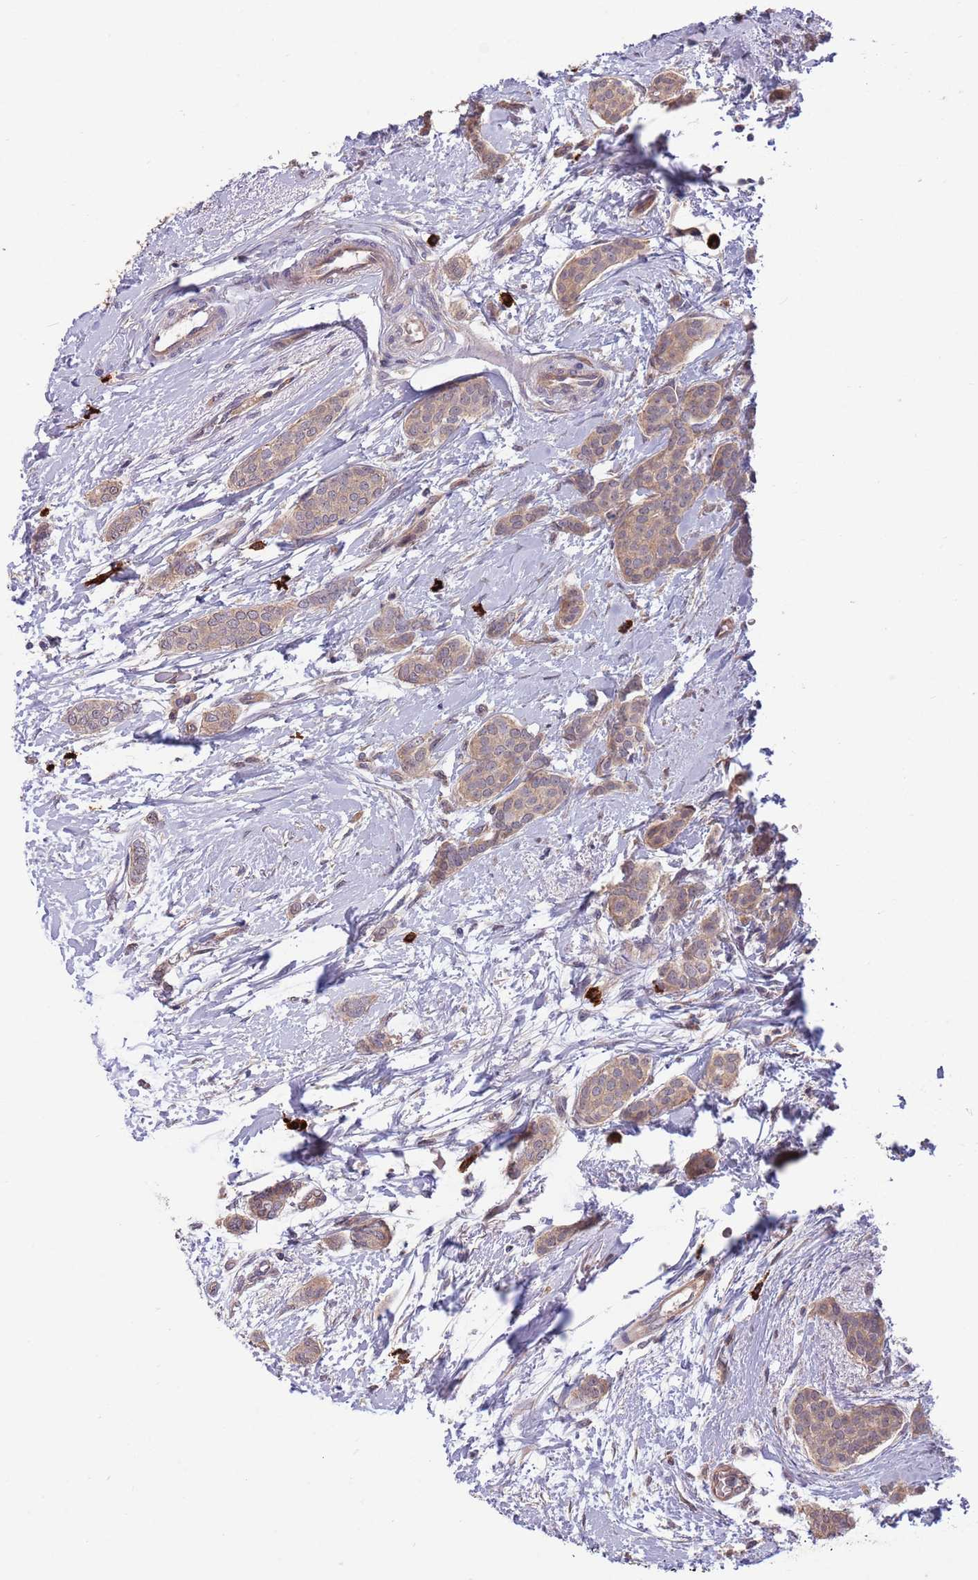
{"staining": {"intensity": "moderate", "quantity": ">75%", "location": "cytoplasmic/membranous"}, "tissue": "breast cancer", "cell_type": "Tumor cells", "image_type": "cancer", "snomed": [{"axis": "morphology", "description": "Duct carcinoma"}, {"axis": "topography", "description": "Breast"}], "caption": "About >75% of tumor cells in human breast invasive ductal carcinoma exhibit moderate cytoplasmic/membranous protein staining as visualized by brown immunohistochemical staining.", "gene": "MARVELD2", "patient": {"sex": "female", "age": 72}}